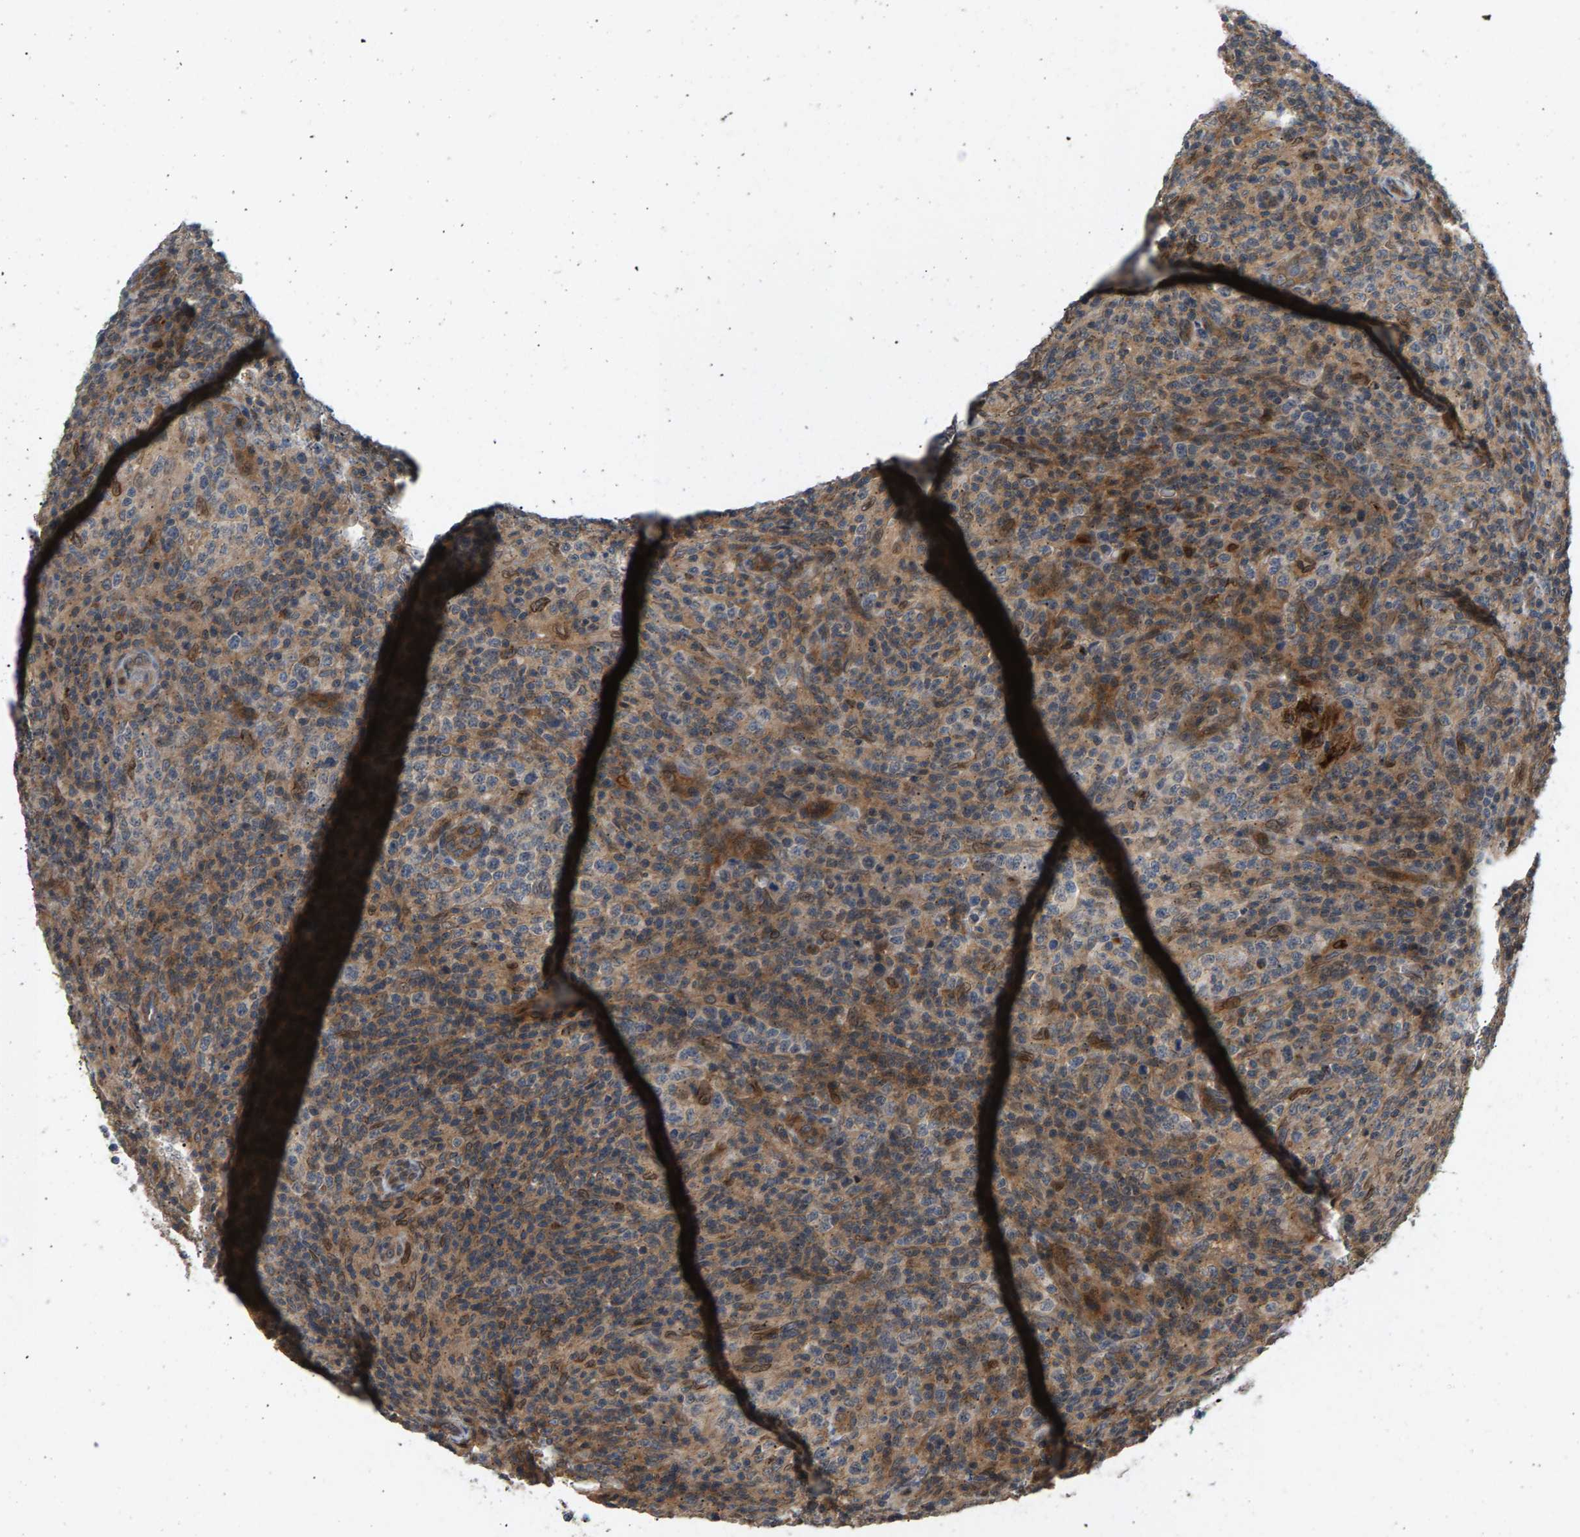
{"staining": {"intensity": "moderate", "quantity": "25%-75%", "location": "cytoplasmic/membranous"}, "tissue": "lymphoma", "cell_type": "Tumor cells", "image_type": "cancer", "snomed": [{"axis": "morphology", "description": "Malignant lymphoma, non-Hodgkin's type, High grade"}, {"axis": "topography", "description": "Lymph node"}], "caption": "High-grade malignant lymphoma, non-Hodgkin's type stained with a brown dye reveals moderate cytoplasmic/membranous positive staining in about 25%-75% of tumor cells.", "gene": "MAP2K5", "patient": {"sex": "female", "age": 76}}